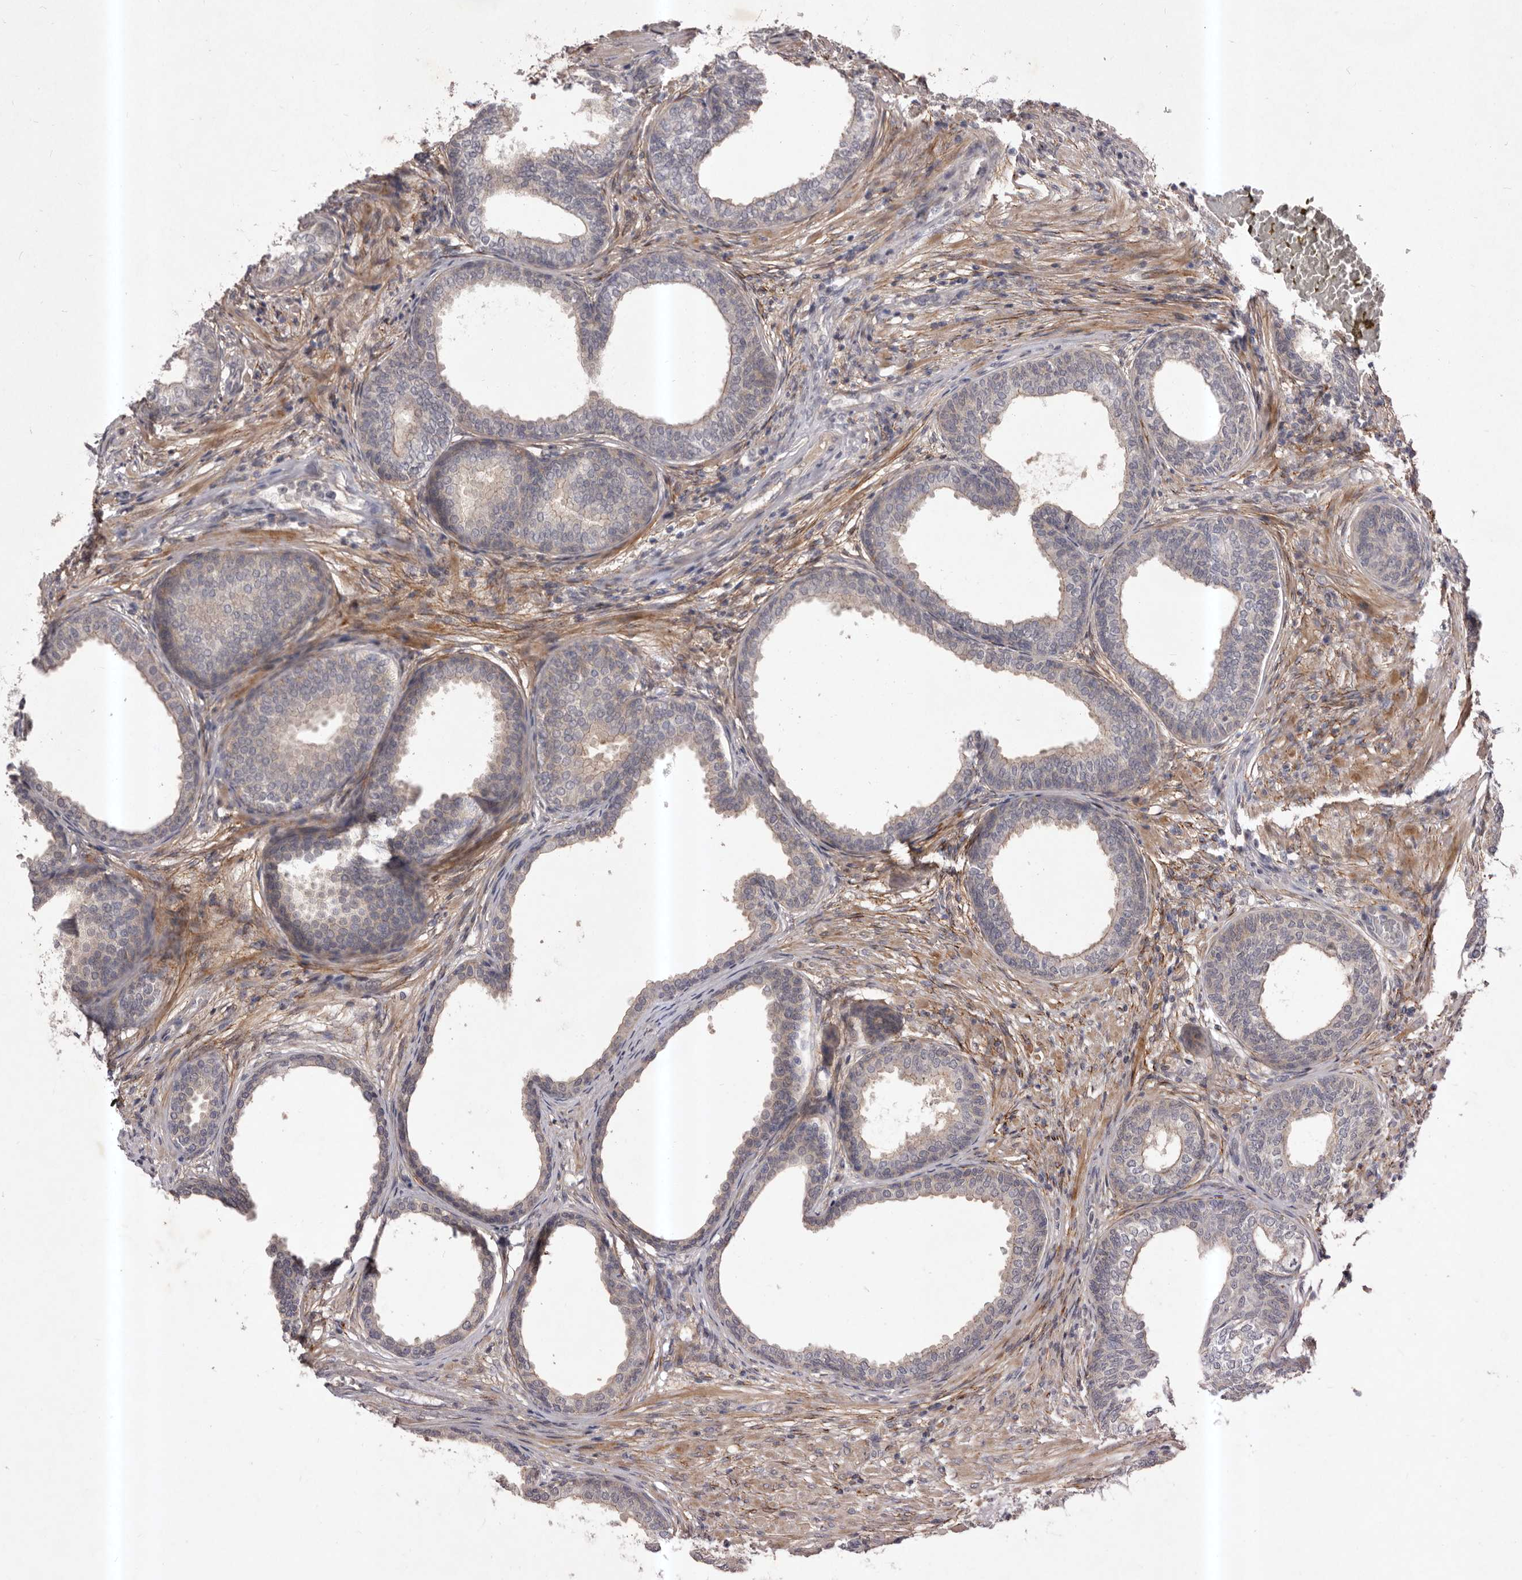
{"staining": {"intensity": "weak", "quantity": "25%-75%", "location": "cytoplasmic/membranous"}, "tissue": "prostate", "cell_type": "Glandular cells", "image_type": "normal", "snomed": [{"axis": "morphology", "description": "Normal tissue, NOS"}, {"axis": "topography", "description": "Prostate"}], "caption": "Protein expression analysis of unremarkable human prostate reveals weak cytoplasmic/membranous staining in approximately 25%-75% of glandular cells. The staining is performed using DAB brown chromogen to label protein expression. The nuclei are counter-stained blue using hematoxylin.", "gene": "HBS1L", "patient": {"sex": "male", "age": 76}}